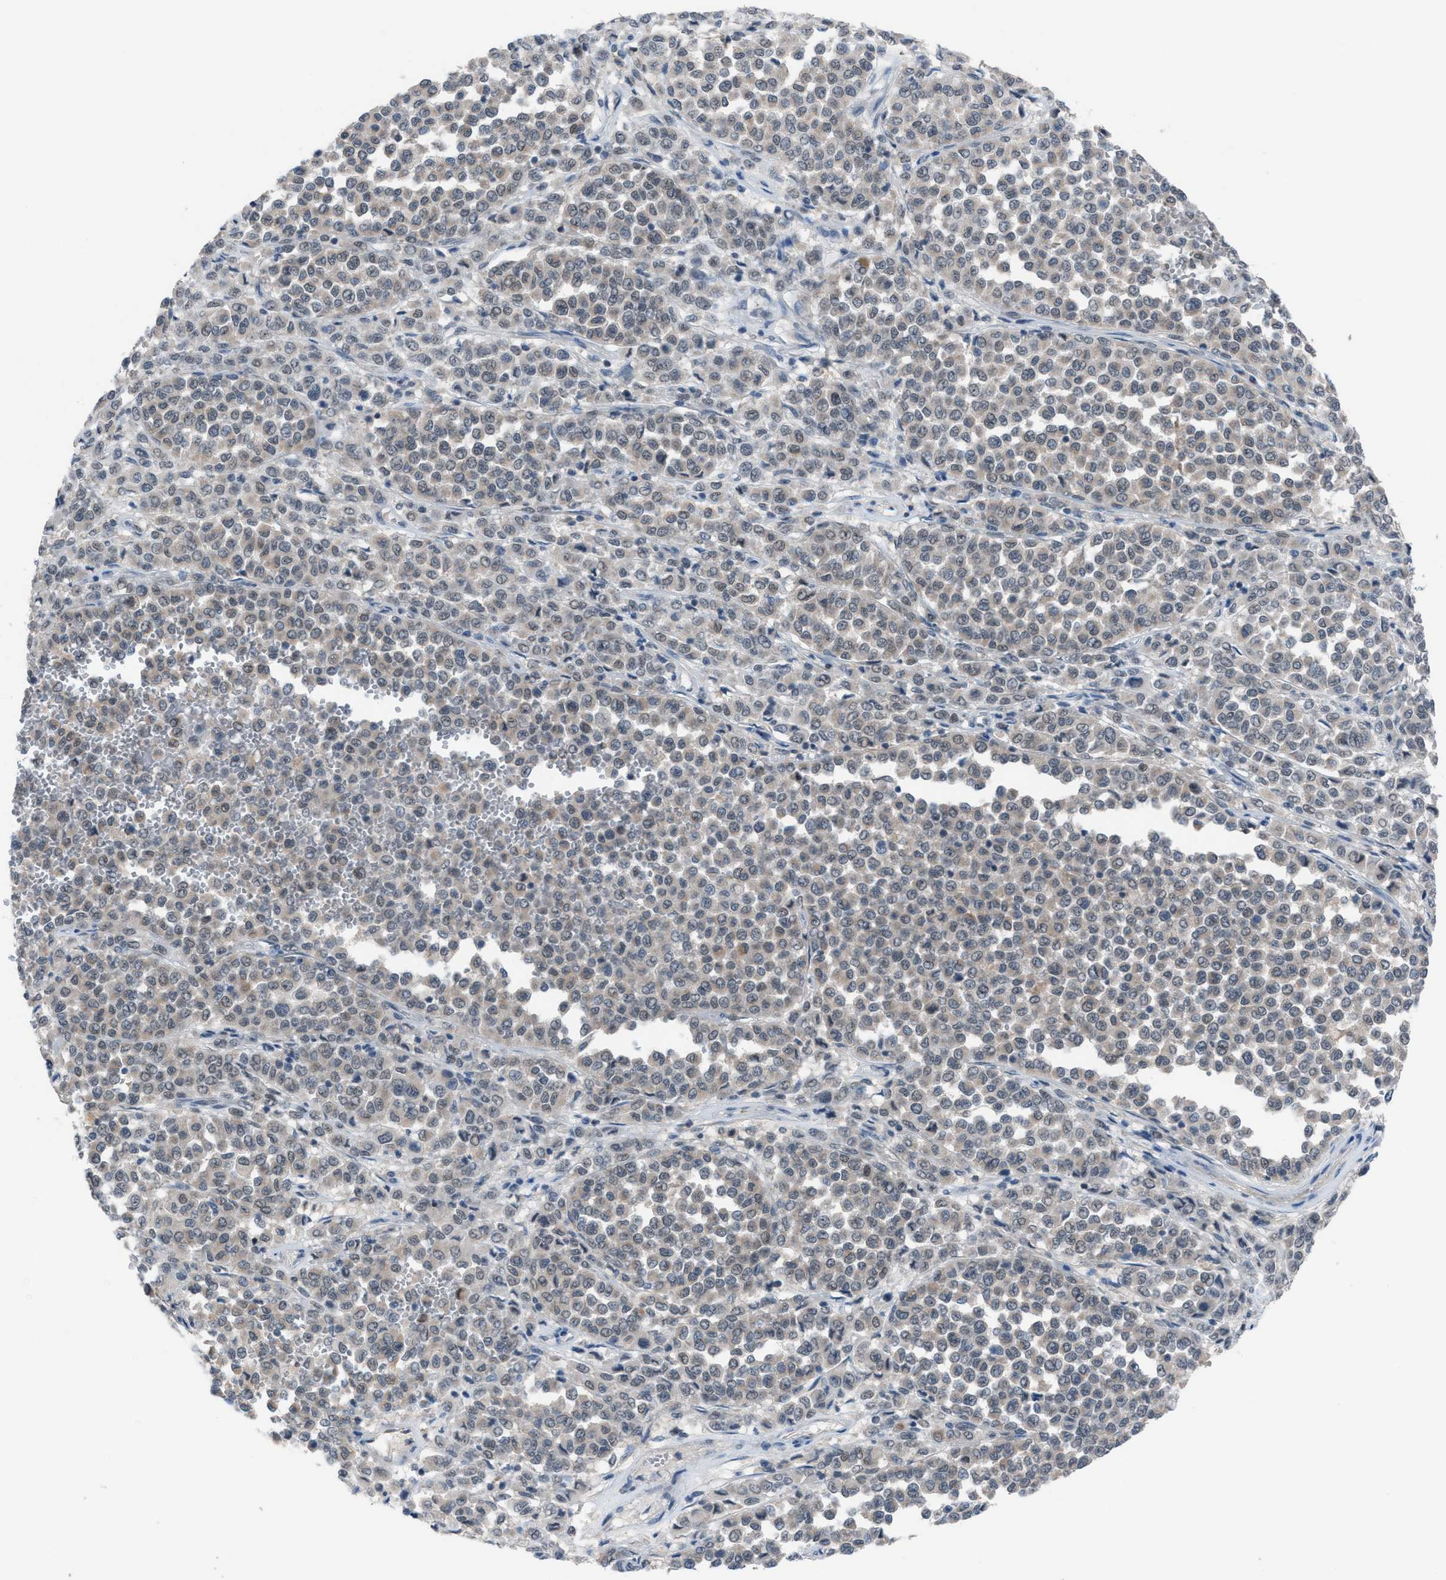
{"staining": {"intensity": "negative", "quantity": "none", "location": "none"}, "tissue": "melanoma", "cell_type": "Tumor cells", "image_type": "cancer", "snomed": [{"axis": "morphology", "description": "Malignant melanoma, Metastatic site"}, {"axis": "topography", "description": "Pancreas"}], "caption": "IHC of malignant melanoma (metastatic site) demonstrates no expression in tumor cells.", "gene": "ANAPC11", "patient": {"sex": "female", "age": 30}}